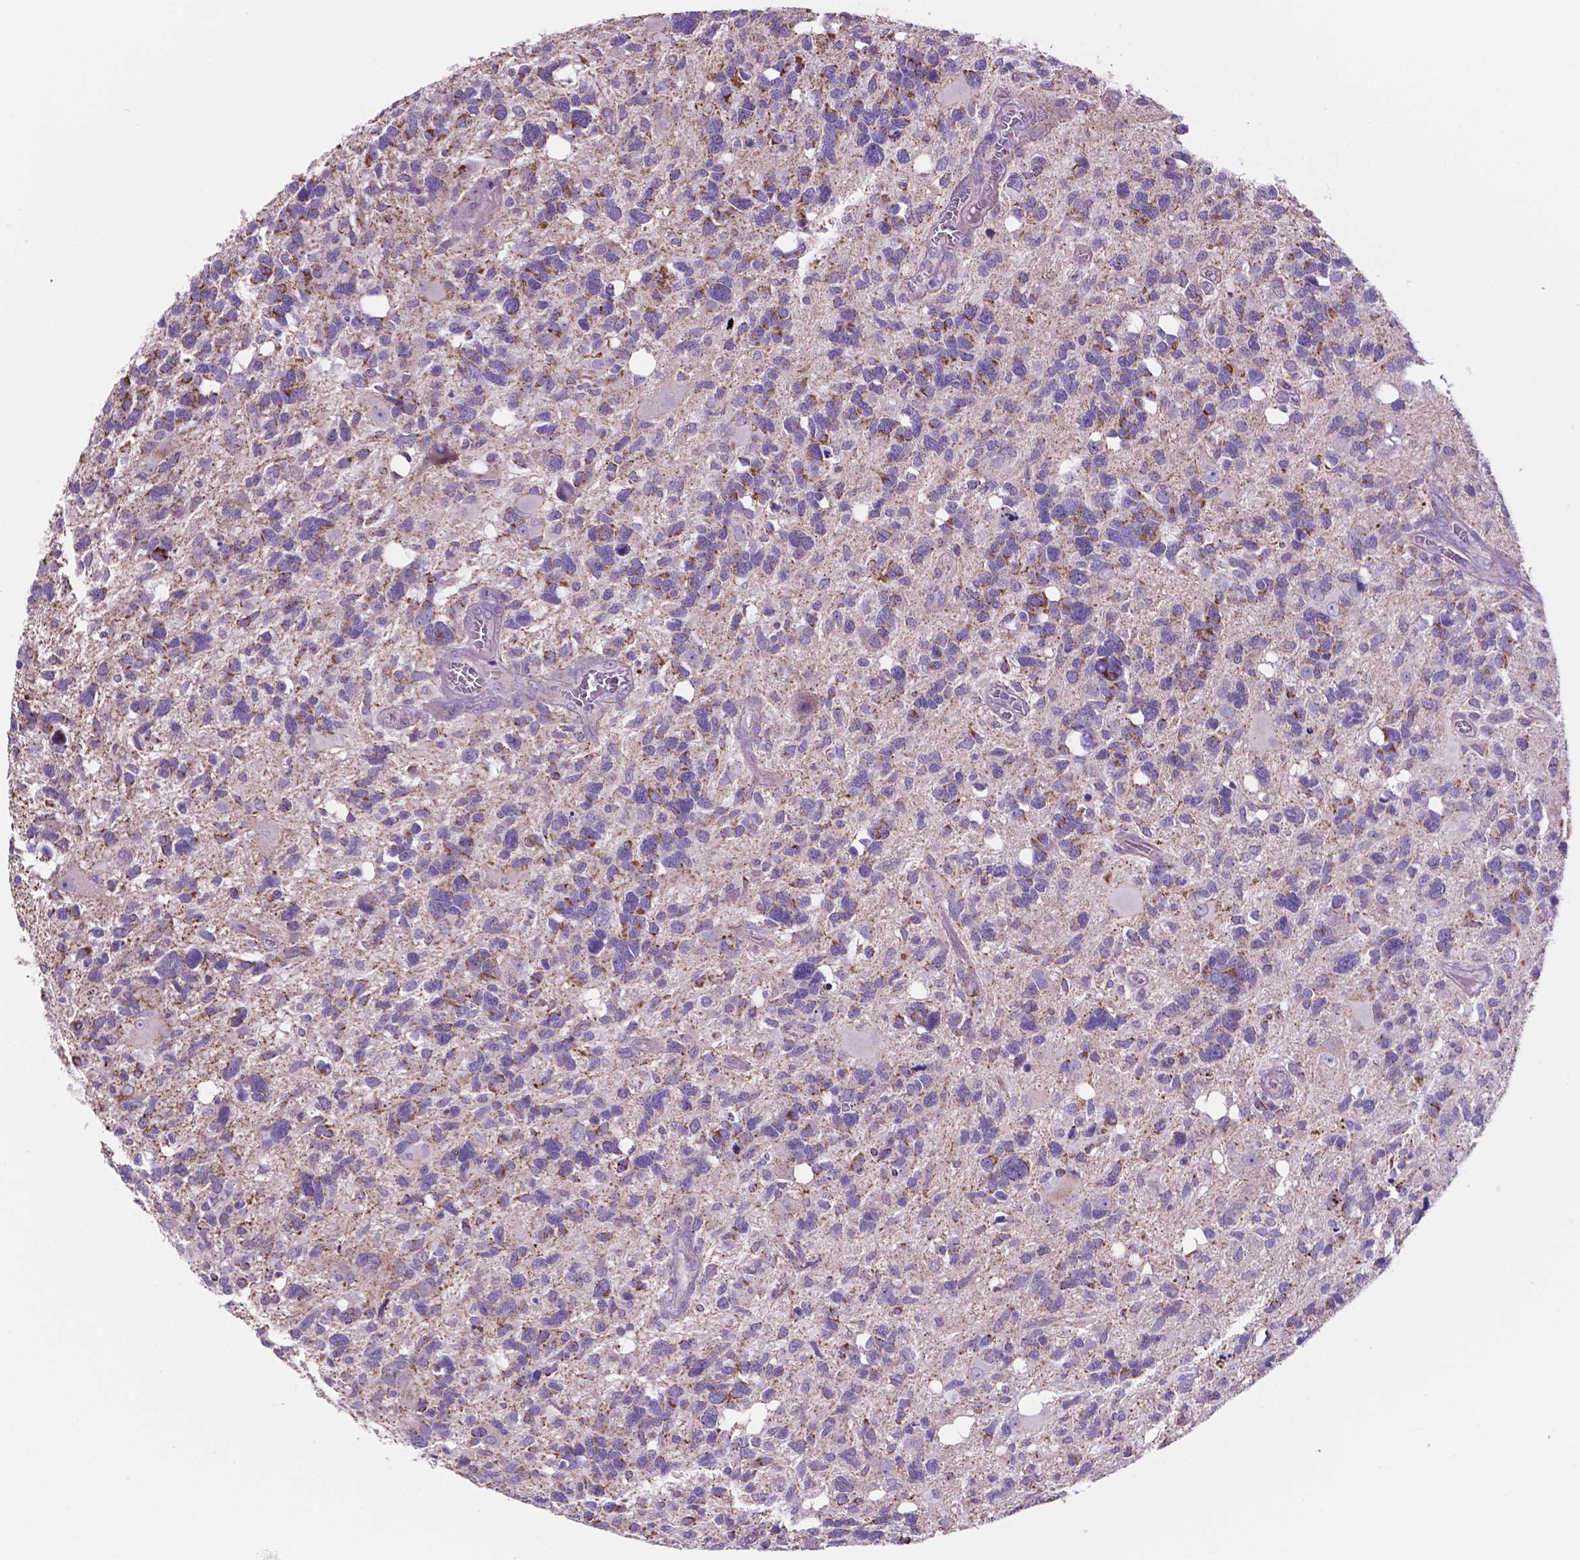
{"staining": {"intensity": "weak", "quantity": "<25%", "location": "cytoplasmic/membranous"}, "tissue": "glioma", "cell_type": "Tumor cells", "image_type": "cancer", "snomed": [{"axis": "morphology", "description": "Glioma, malignant, High grade"}, {"axis": "topography", "description": "Brain"}], "caption": "This is an IHC image of human glioma. There is no staining in tumor cells.", "gene": "TMEM121B", "patient": {"sex": "male", "age": 49}}